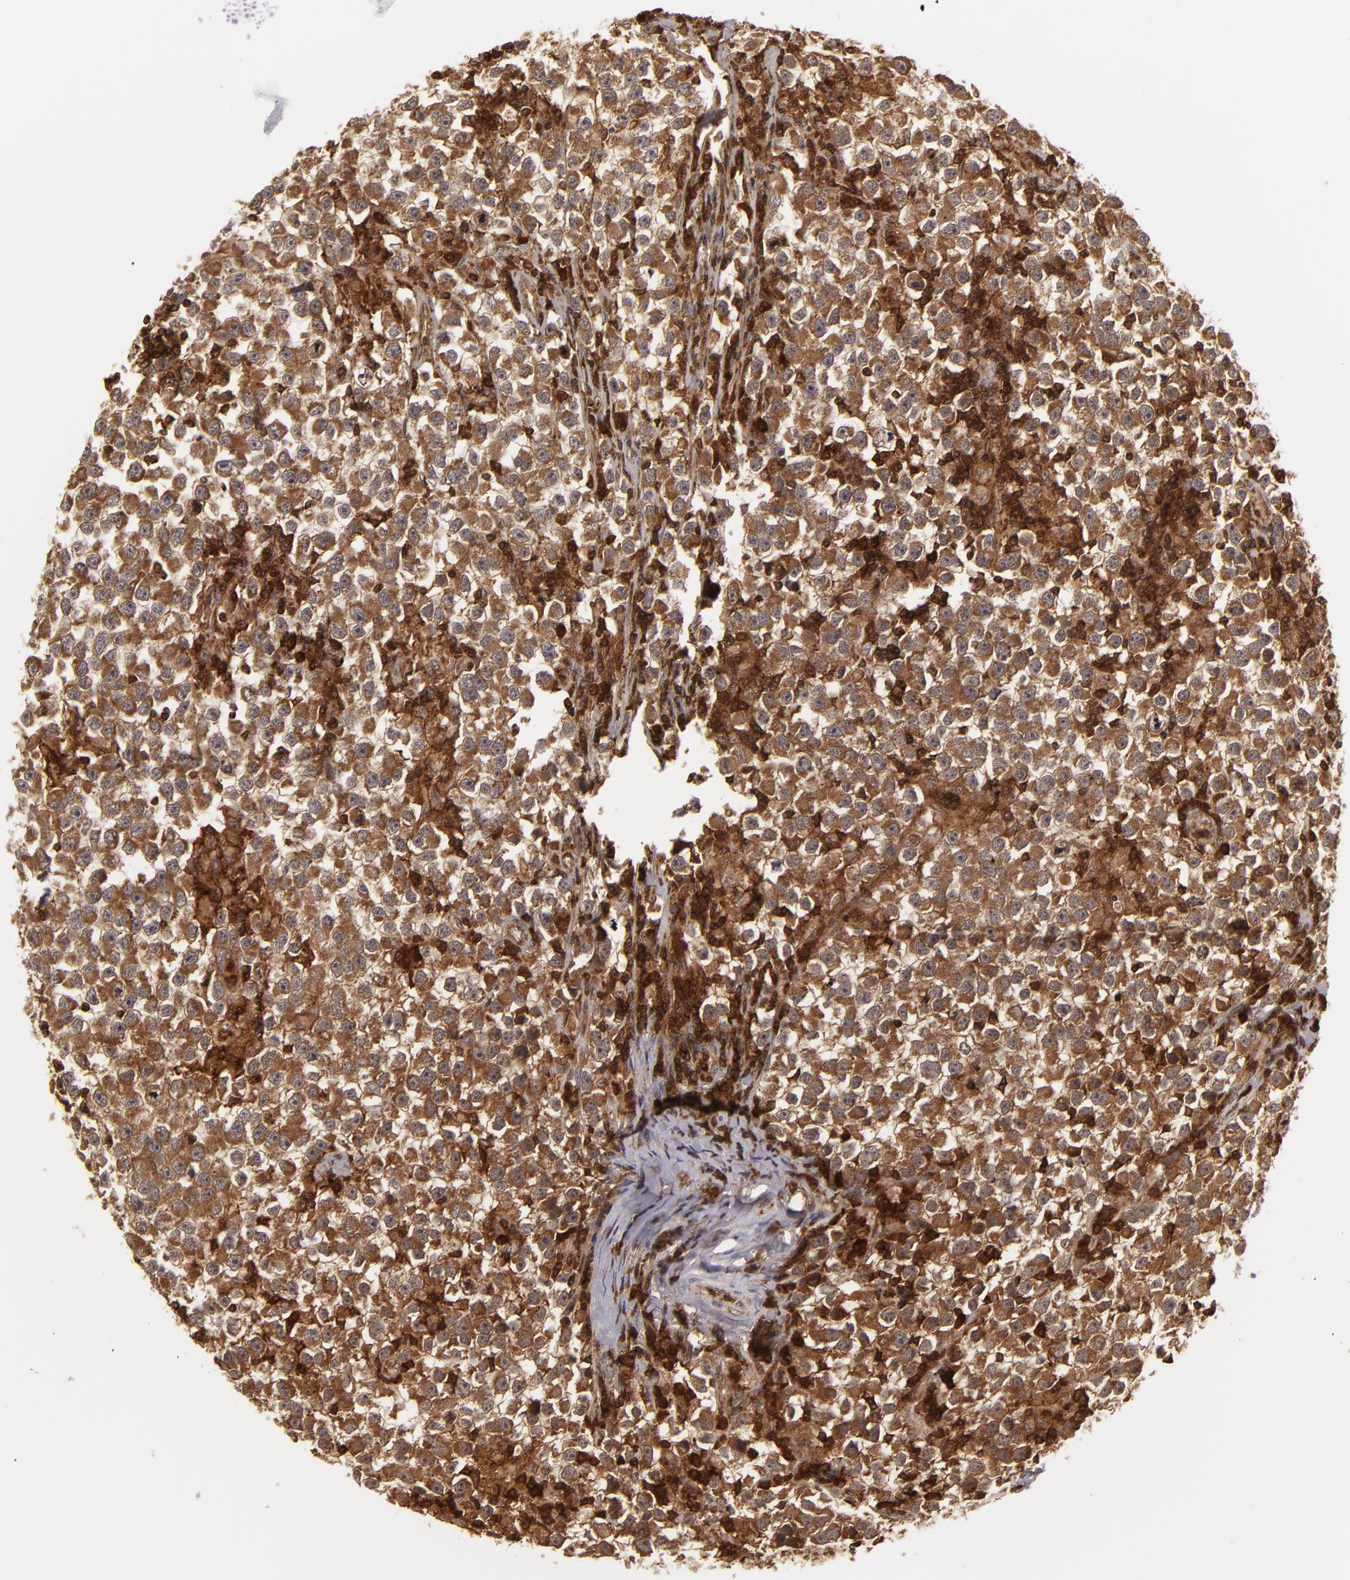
{"staining": {"intensity": "strong", "quantity": ">75%", "location": "cytoplasmic/membranous"}, "tissue": "testis cancer", "cell_type": "Tumor cells", "image_type": "cancer", "snomed": [{"axis": "morphology", "description": "Seminoma, NOS"}, {"axis": "topography", "description": "Testis"}], "caption": "IHC (DAB) staining of human testis seminoma shows strong cytoplasmic/membranous protein positivity in approximately >75% of tumor cells. The protein of interest is stained brown, and the nuclei are stained in blue (DAB (3,3'-diaminobenzidine) IHC with brightfield microscopy, high magnification).", "gene": "ZBTB33", "patient": {"sex": "male", "age": 33}}